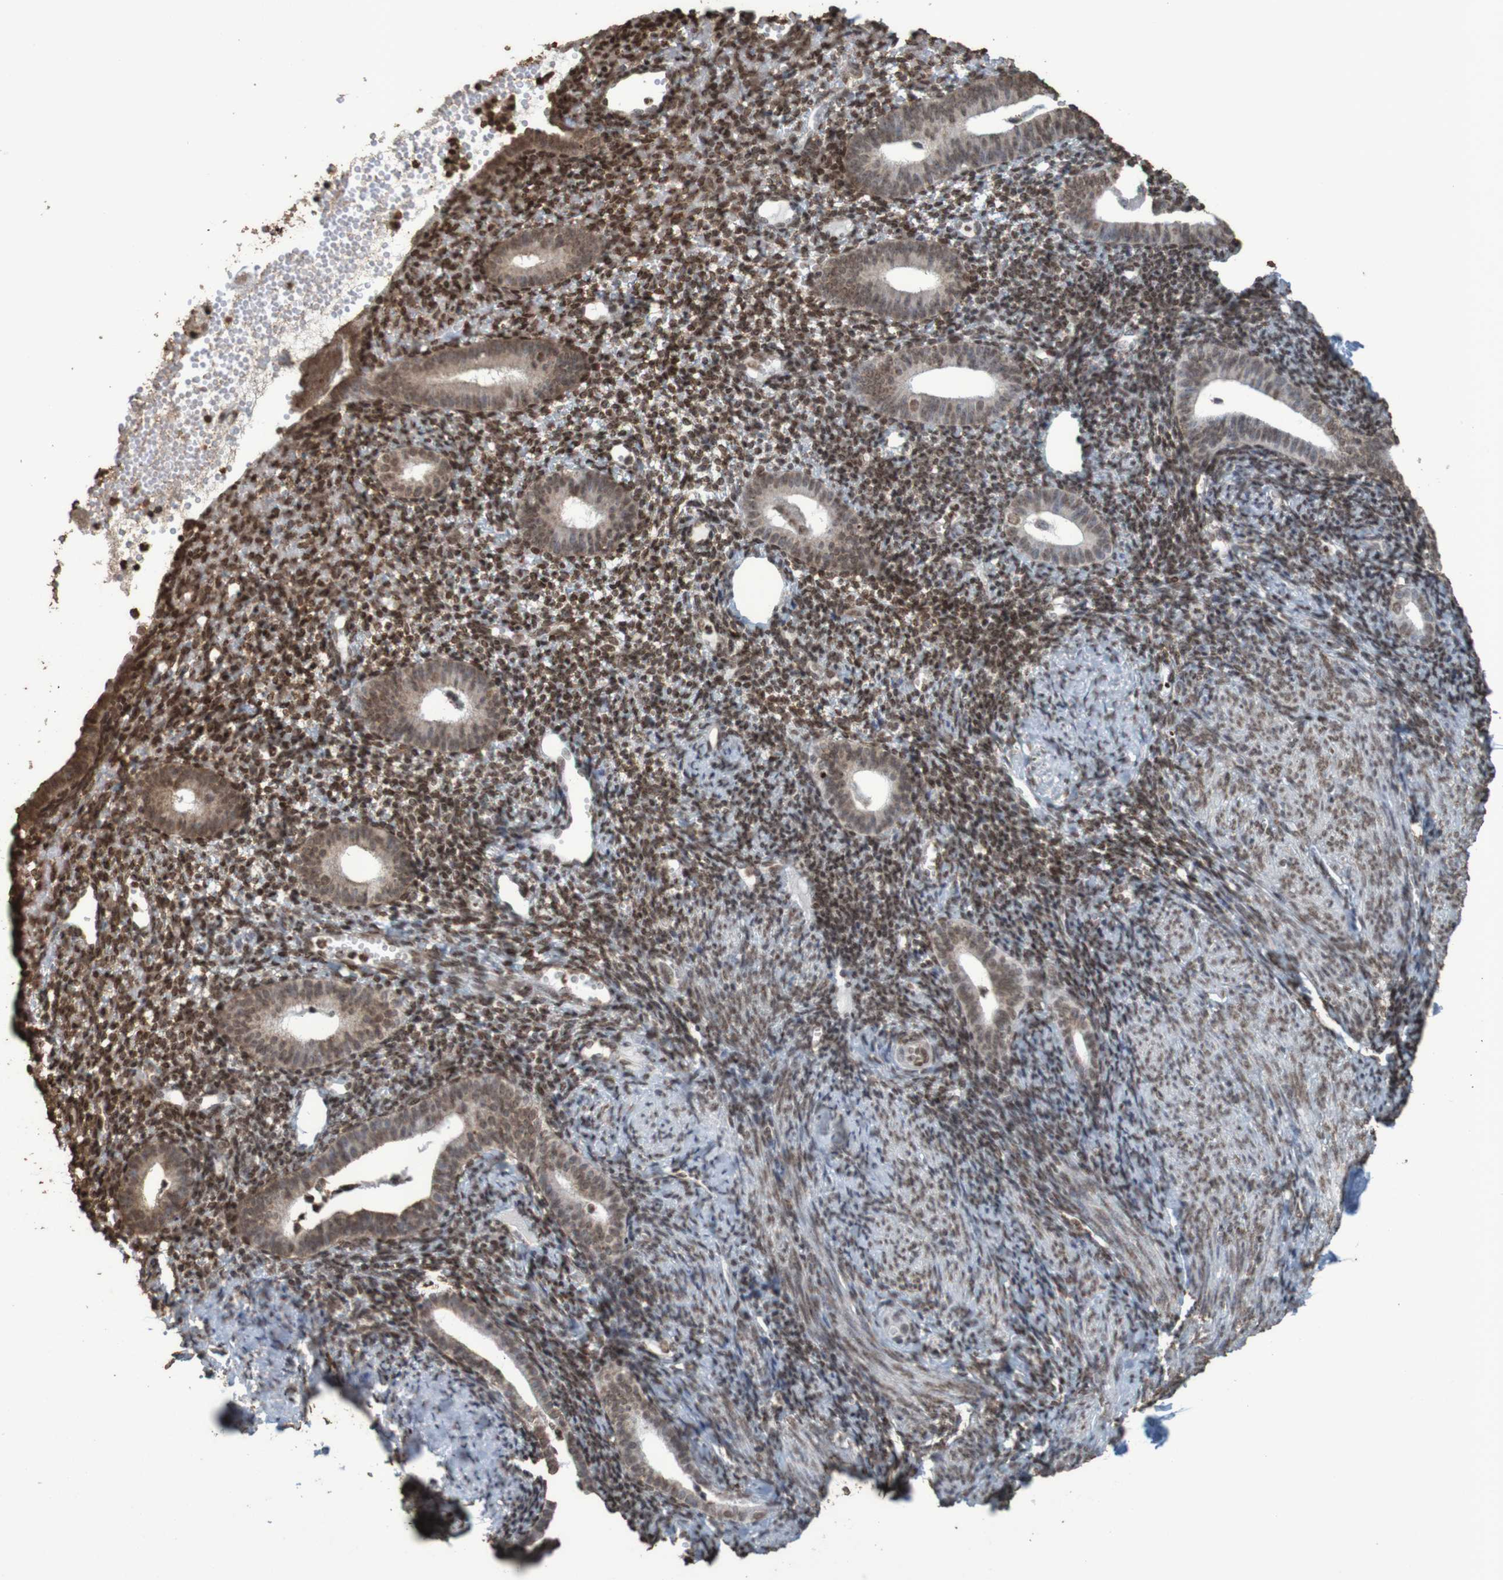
{"staining": {"intensity": "moderate", "quantity": ">75%", "location": "nuclear"}, "tissue": "endometrium", "cell_type": "Cells in endometrial stroma", "image_type": "normal", "snomed": [{"axis": "morphology", "description": "Normal tissue, NOS"}, {"axis": "topography", "description": "Endometrium"}], "caption": "A high-resolution photomicrograph shows immunohistochemistry (IHC) staining of benign endometrium, which displays moderate nuclear staining in approximately >75% of cells in endometrial stroma.", "gene": "GFI1", "patient": {"sex": "female", "age": 50}}